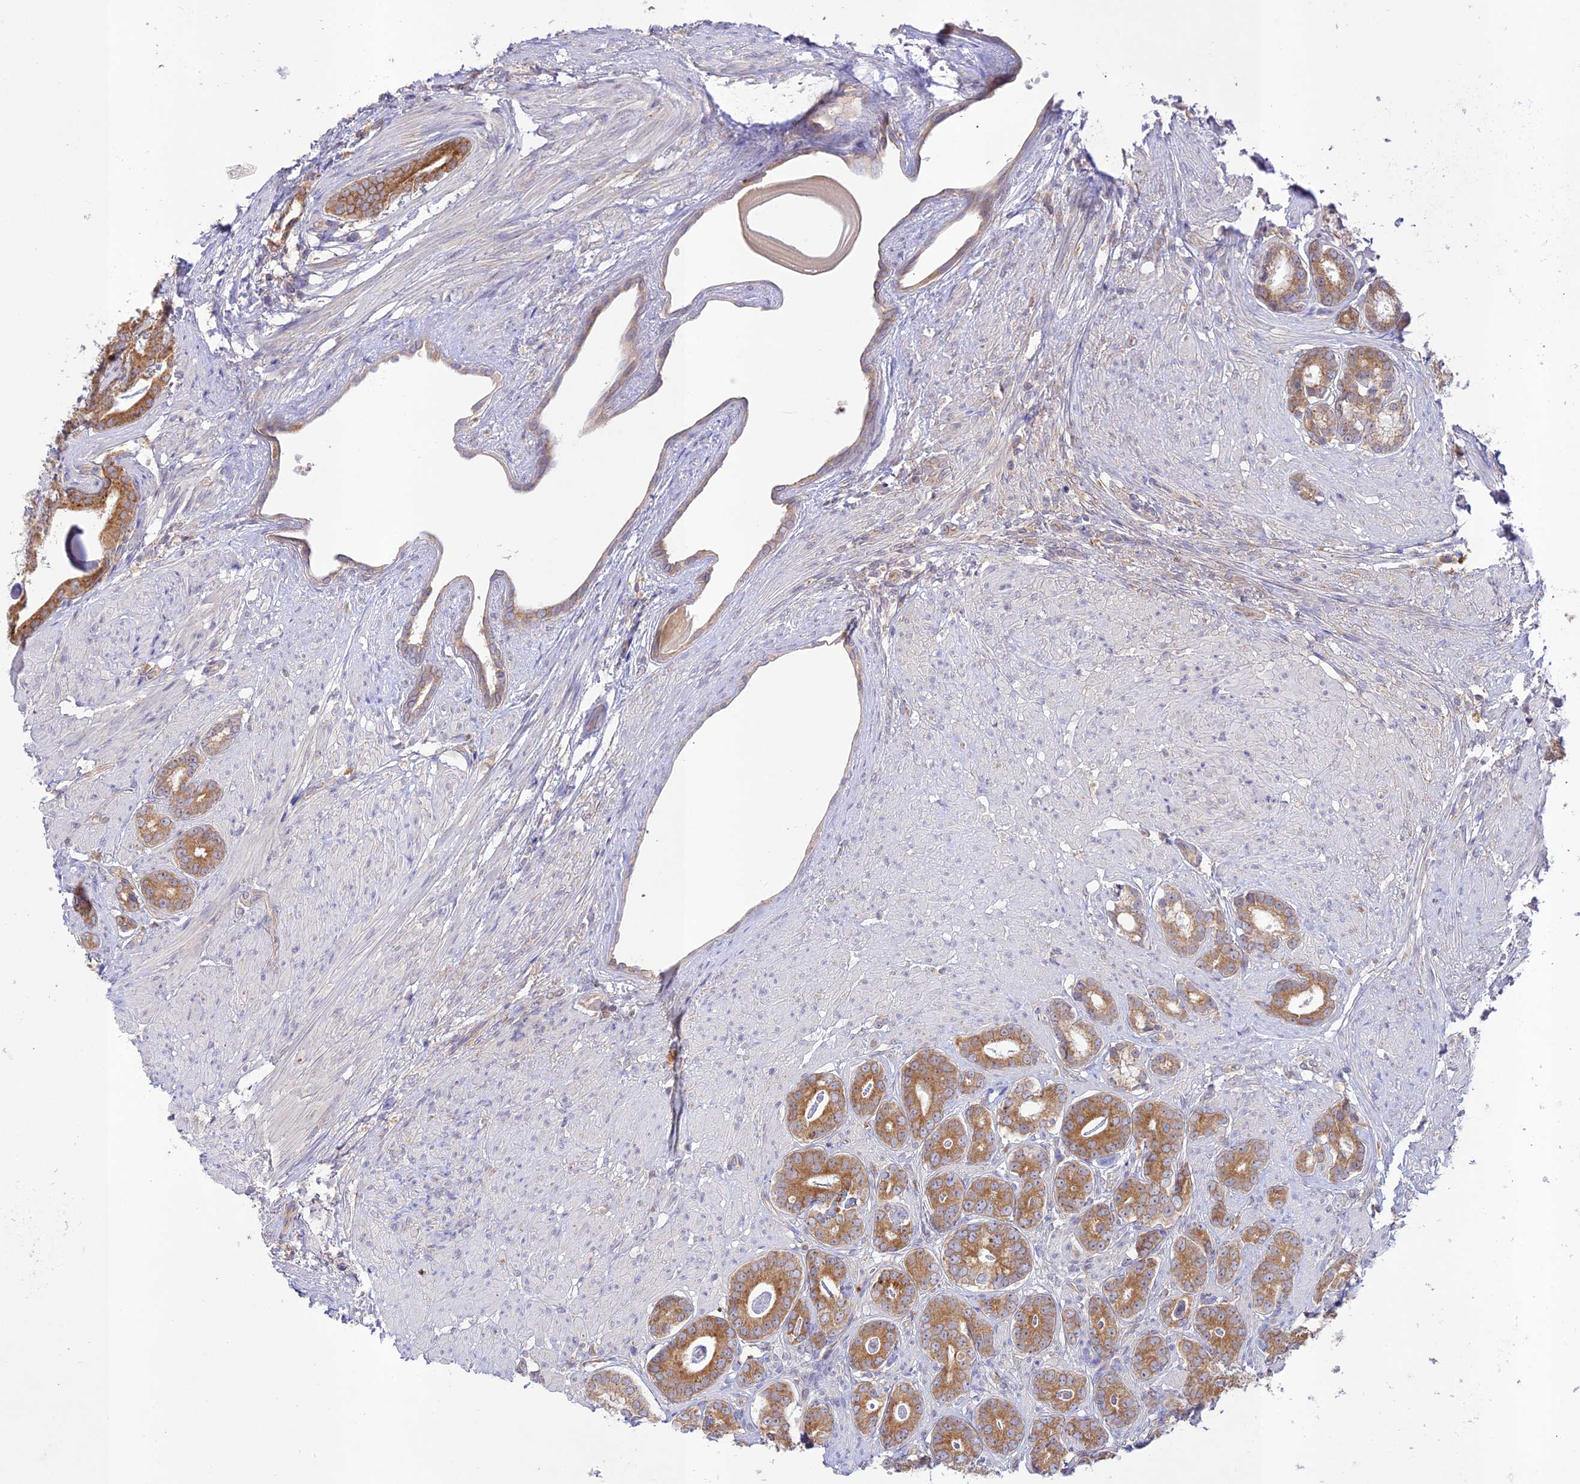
{"staining": {"intensity": "moderate", "quantity": ">75%", "location": "cytoplasmic/membranous"}, "tissue": "prostate cancer", "cell_type": "Tumor cells", "image_type": "cancer", "snomed": [{"axis": "morphology", "description": "Adenocarcinoma, Low grade"}, {"axis": "topography", "description": "Prostate"}], "caption": "This photomicrograph demonstrates immunohistochemistry (IHC) staining of prostate low-grade adenocarcinoma, with medium moderate cytoplasmic/membranous positivity in approximately >75% of tumor cells.", "gene": "TMEM259", "patient": {"sex": "male", "age": 71}}